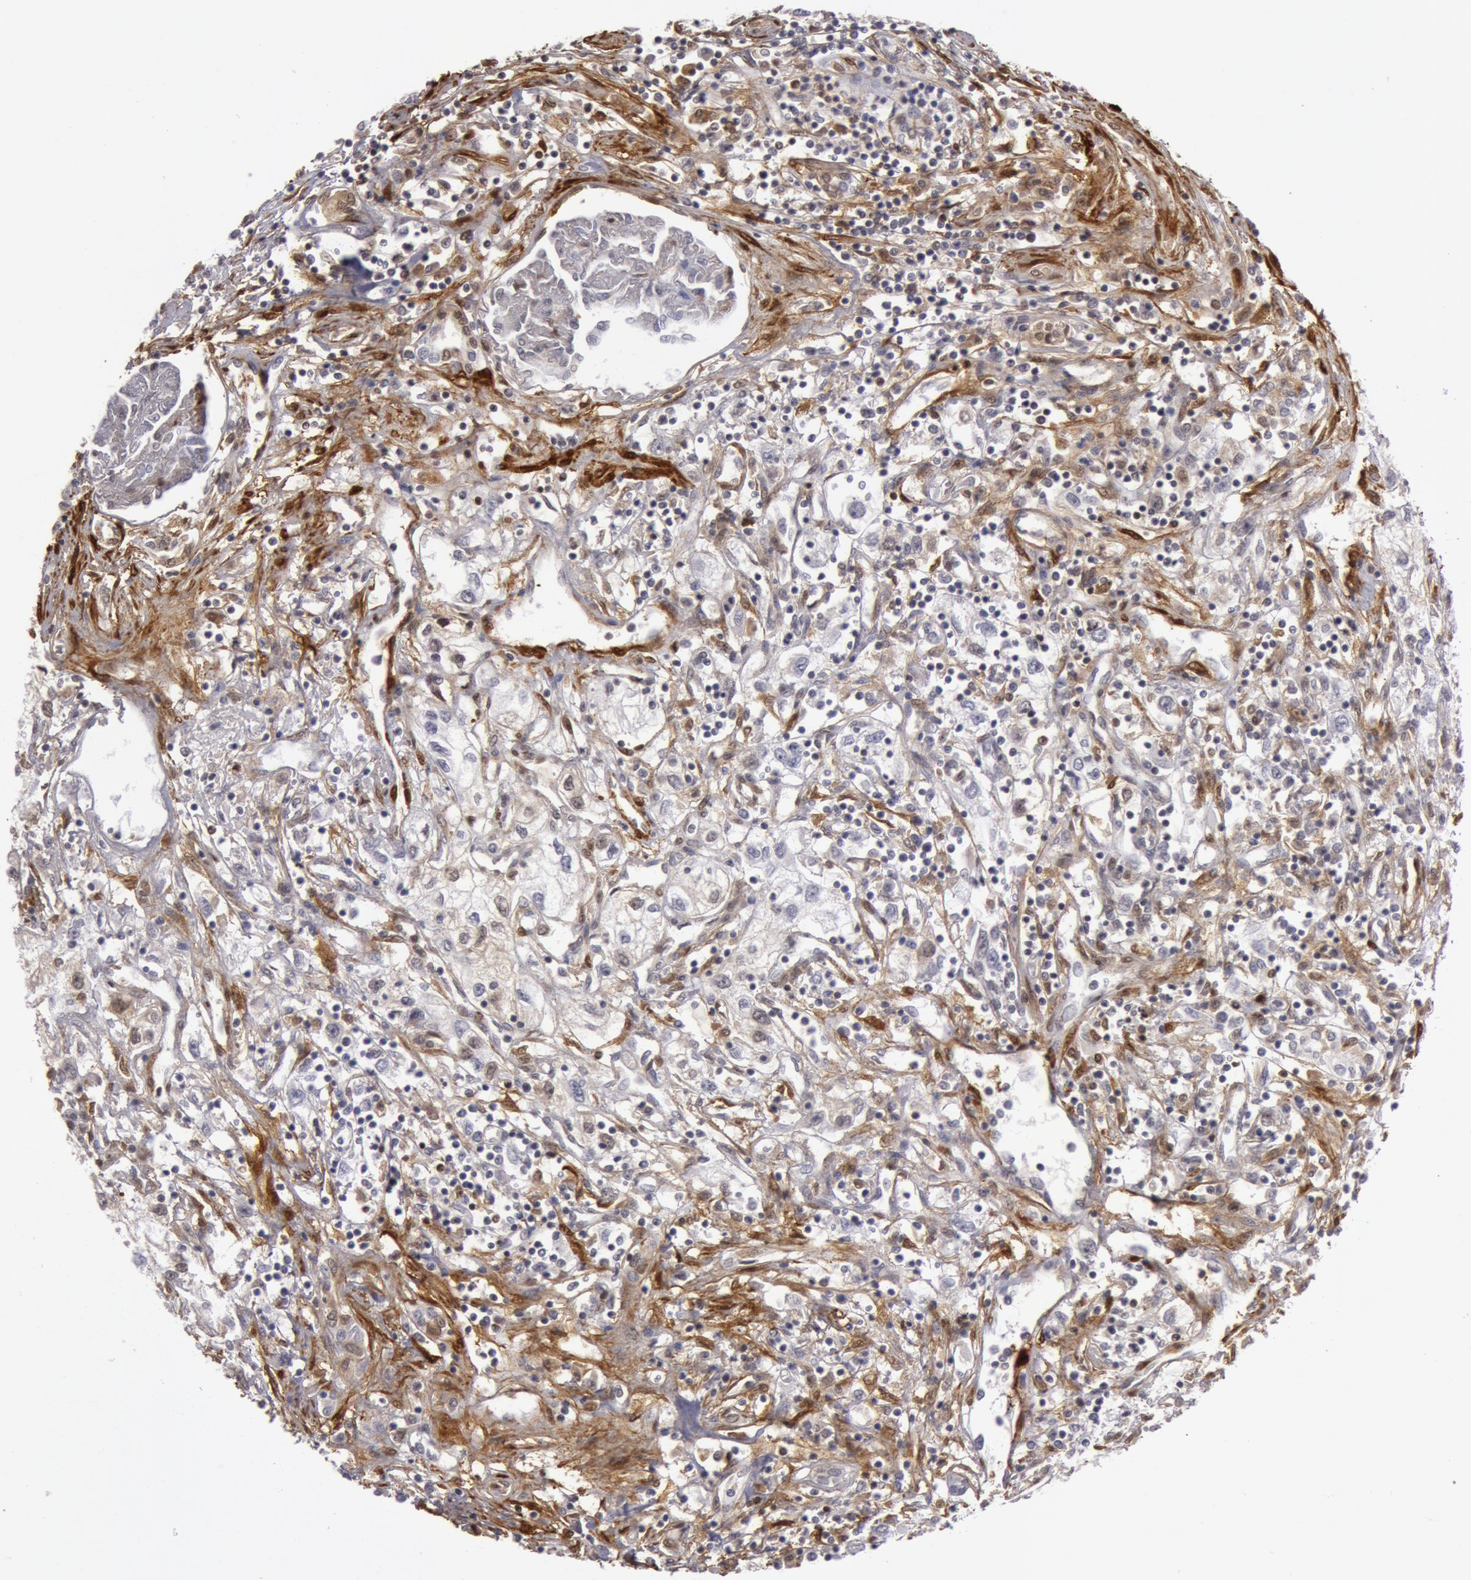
{"staining": {"intensity": "negative", "quantity": "none", "location": "none"}, "tissue": "renal cancer", "cell_type": "Tumor cells", "image_type": "cancer", "snomed": [{"axis": "morphology", "description": "Adenocarcinoma, NOS"}, {"axis": "topography", "description": "Kidney"}], "caption": "There is no significant staining in tumor cells of renal cancer. (Immunohistochemistry, brightfield microscopy, high magnification).", "gene": "TAGLN", "patient": {"sex": "male", "age": 57}}